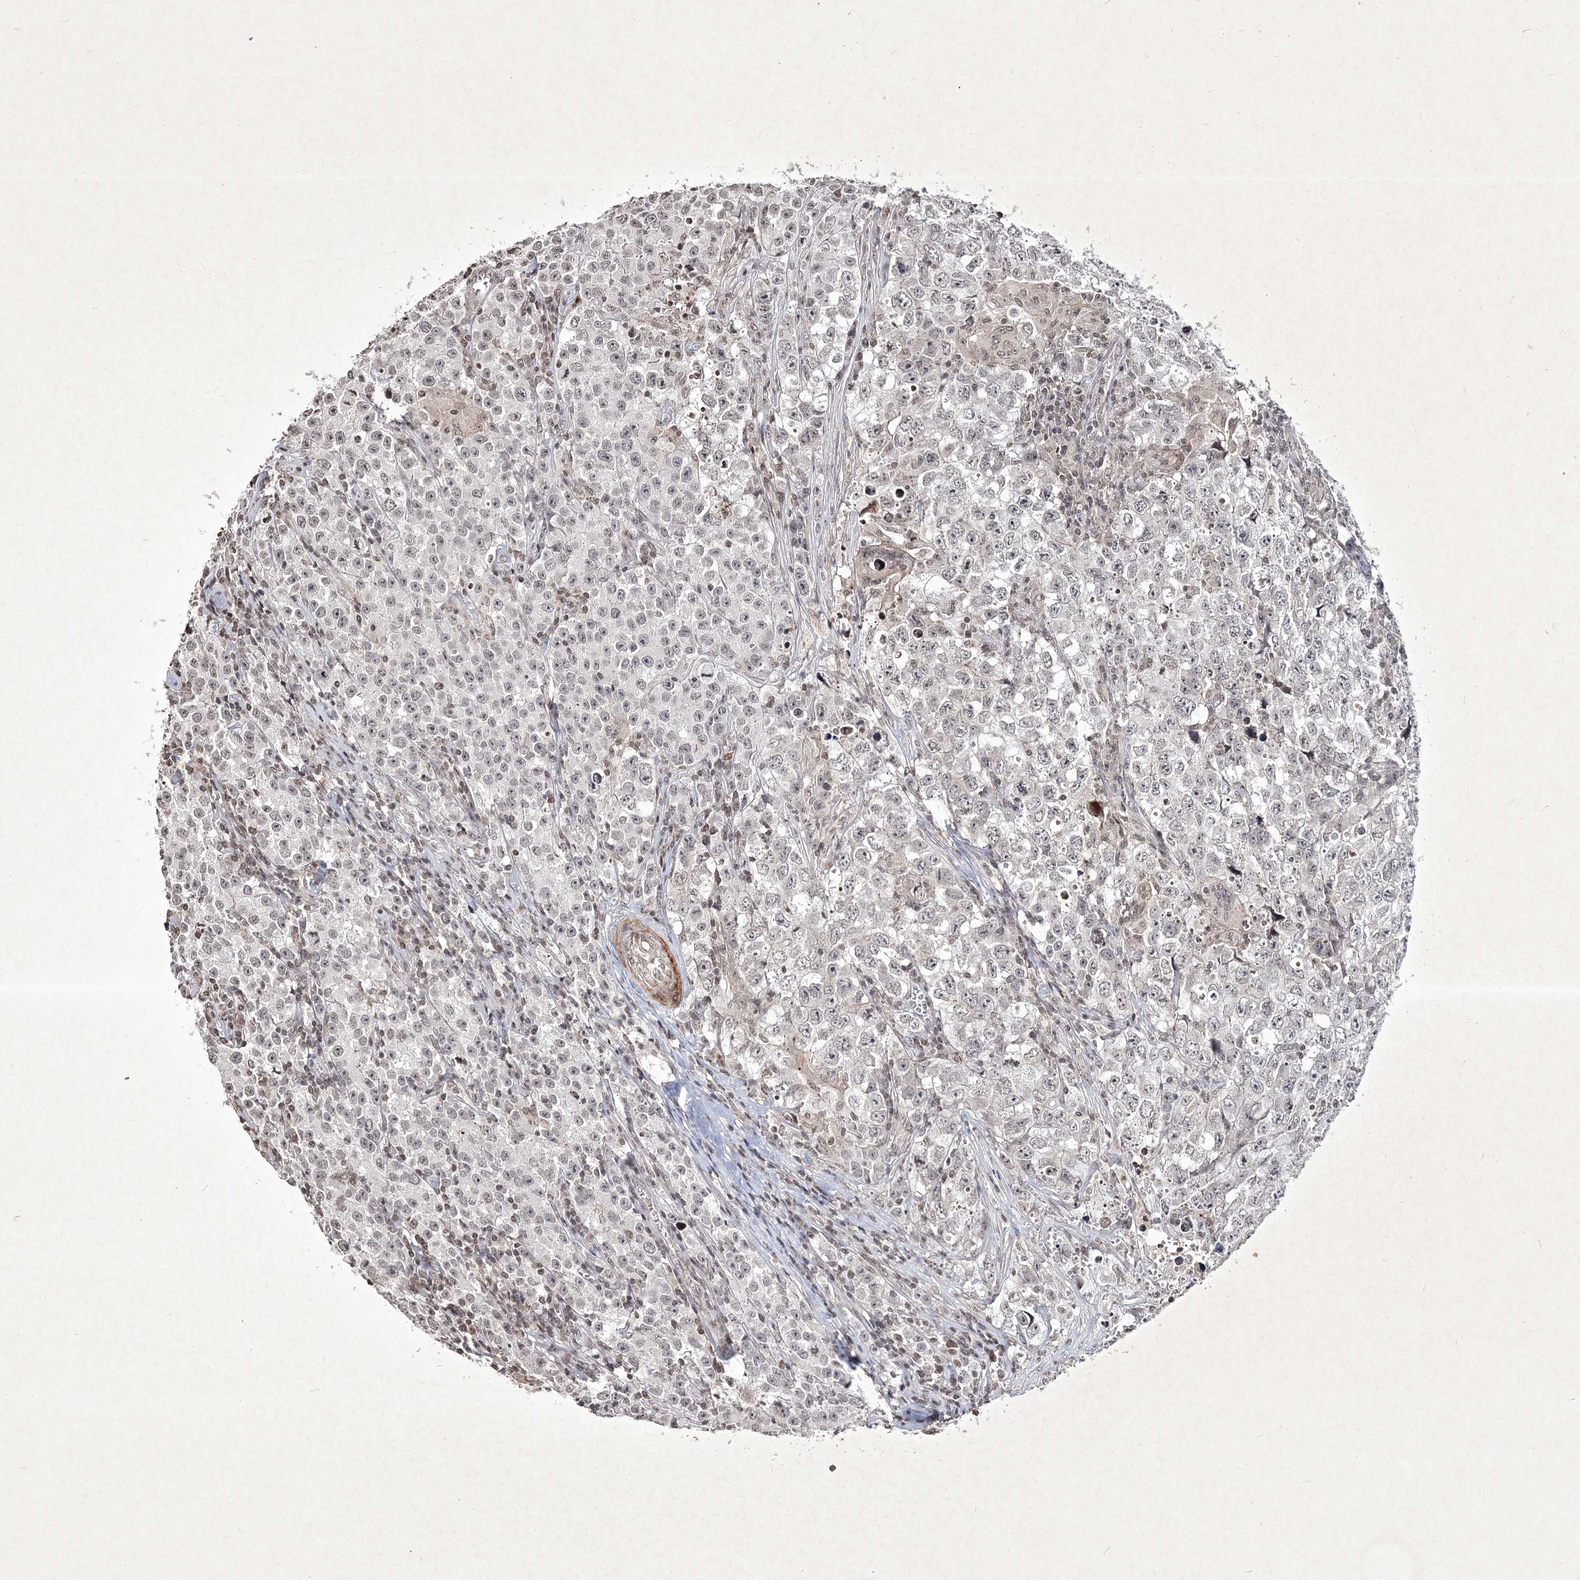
{"staining": {"intensity": "weak", "quantity": "<25%", "location": "nuclear"}, "tissue": "testis cancer", "cell_type": "Tumor cells", "image_type": "cancer", "snomed": [{"axis": "morphology", "description": "Seminoma, NOS"}, {"axis": "morphology", "description": "Carcinoma, Embryonal, NOS"}, {"axis": "topography", "description": "Testis"}], "caption": "This is an IHC photomicrograph of human testis cancer (seminoma). There is no positivity in tumor cells.", "gene": "SOWAHB", "patient": {"sex": "male", "age": 43}}